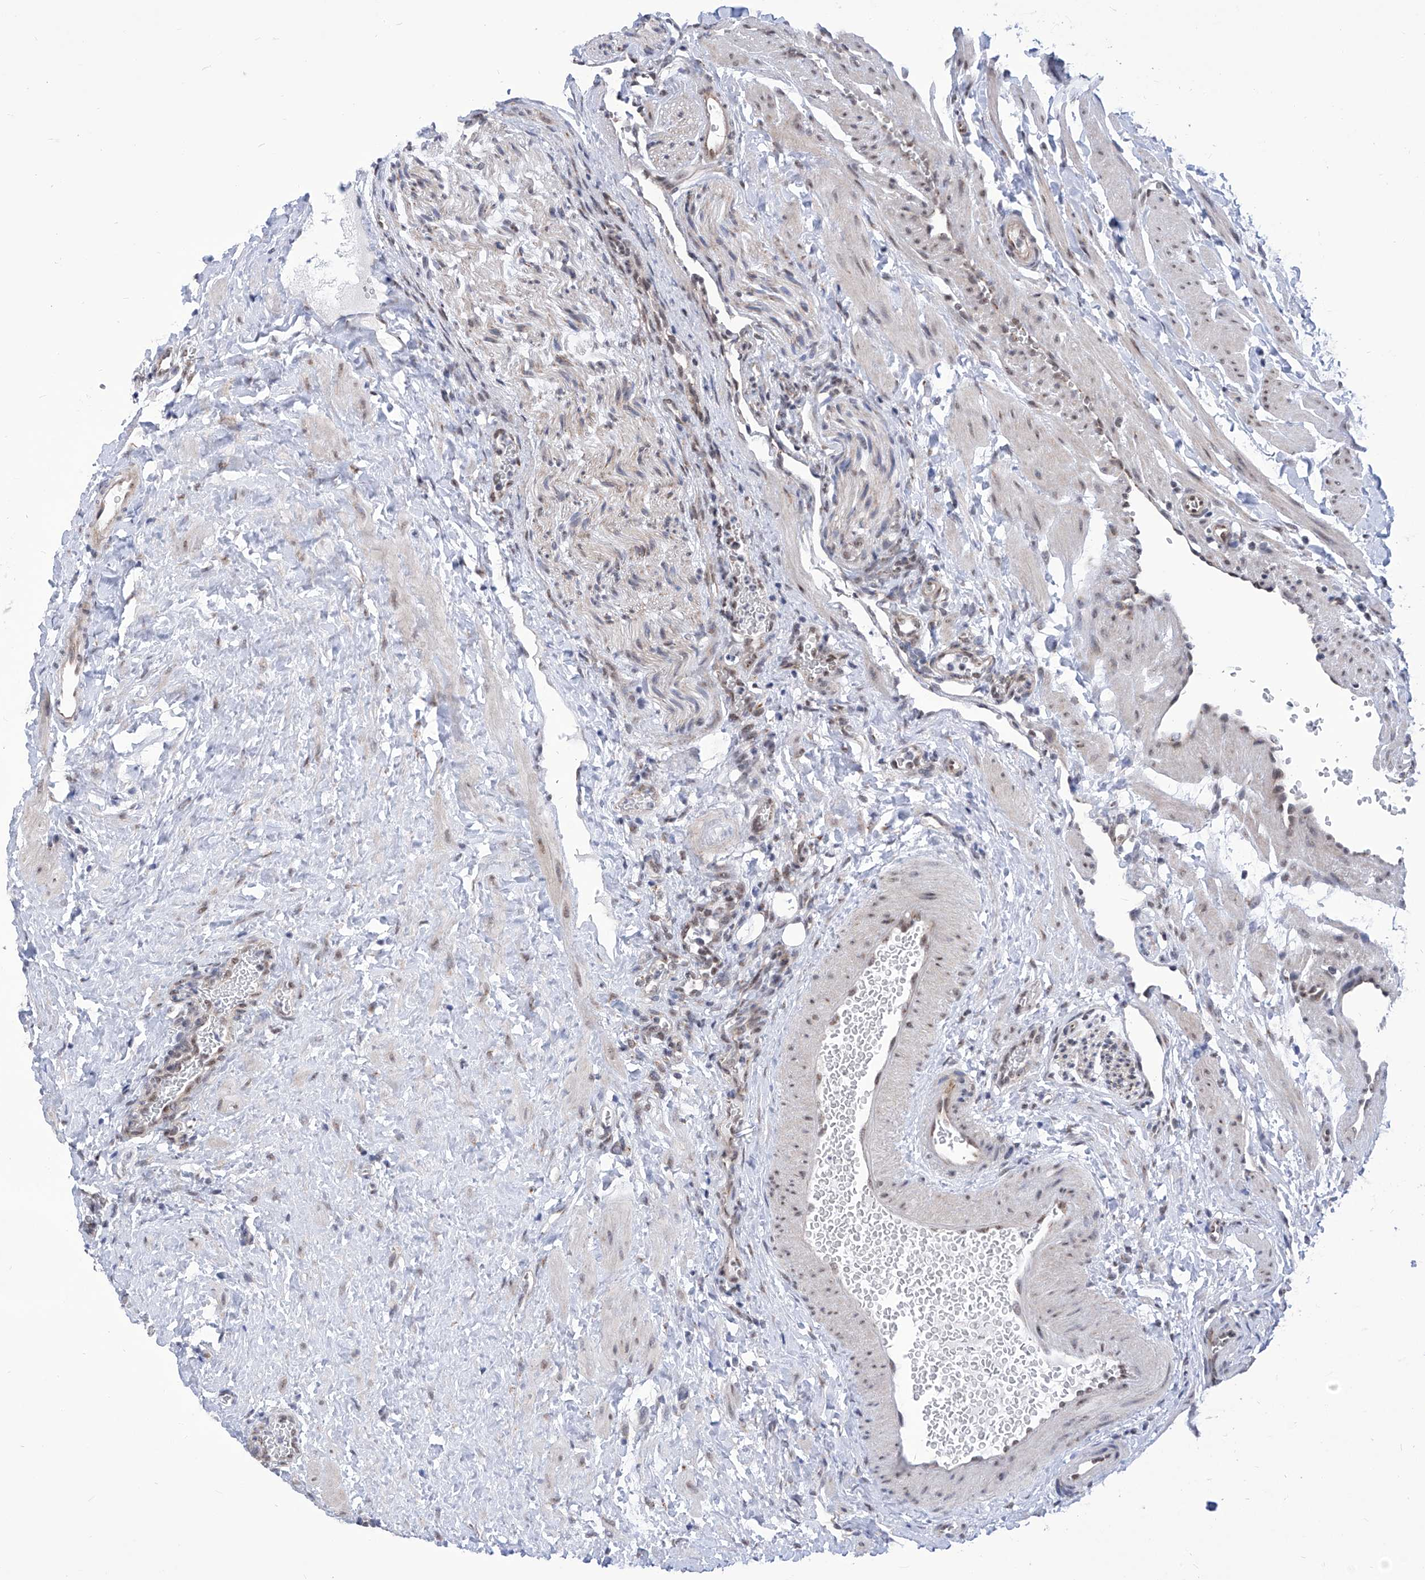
{"staining": {"intensity": "moderate", "quantity": ">75%", "location": "nuclear"}, "tissue": "ovary", "cell_type": "Follicle cells", "image_type": "normal", "snomed": [{"axis": "morphology", "description": "Normal tissue, NOS"}, {"axis": "morphology", "description": "Cyst, NOS"}, {"axis": "topography", "description": "Ovary"}], "caption": "Immunohistochemistry (DAB (3,3'-diaminobenzidine)) staining of benign ovary reveals moderate nuclear protein positivity in approximately >75% of follicle cells. (IHC, brightfield microscopy, high magnification).", "gene": "SART1", "patient": {"sex": "female", "age": 33}}